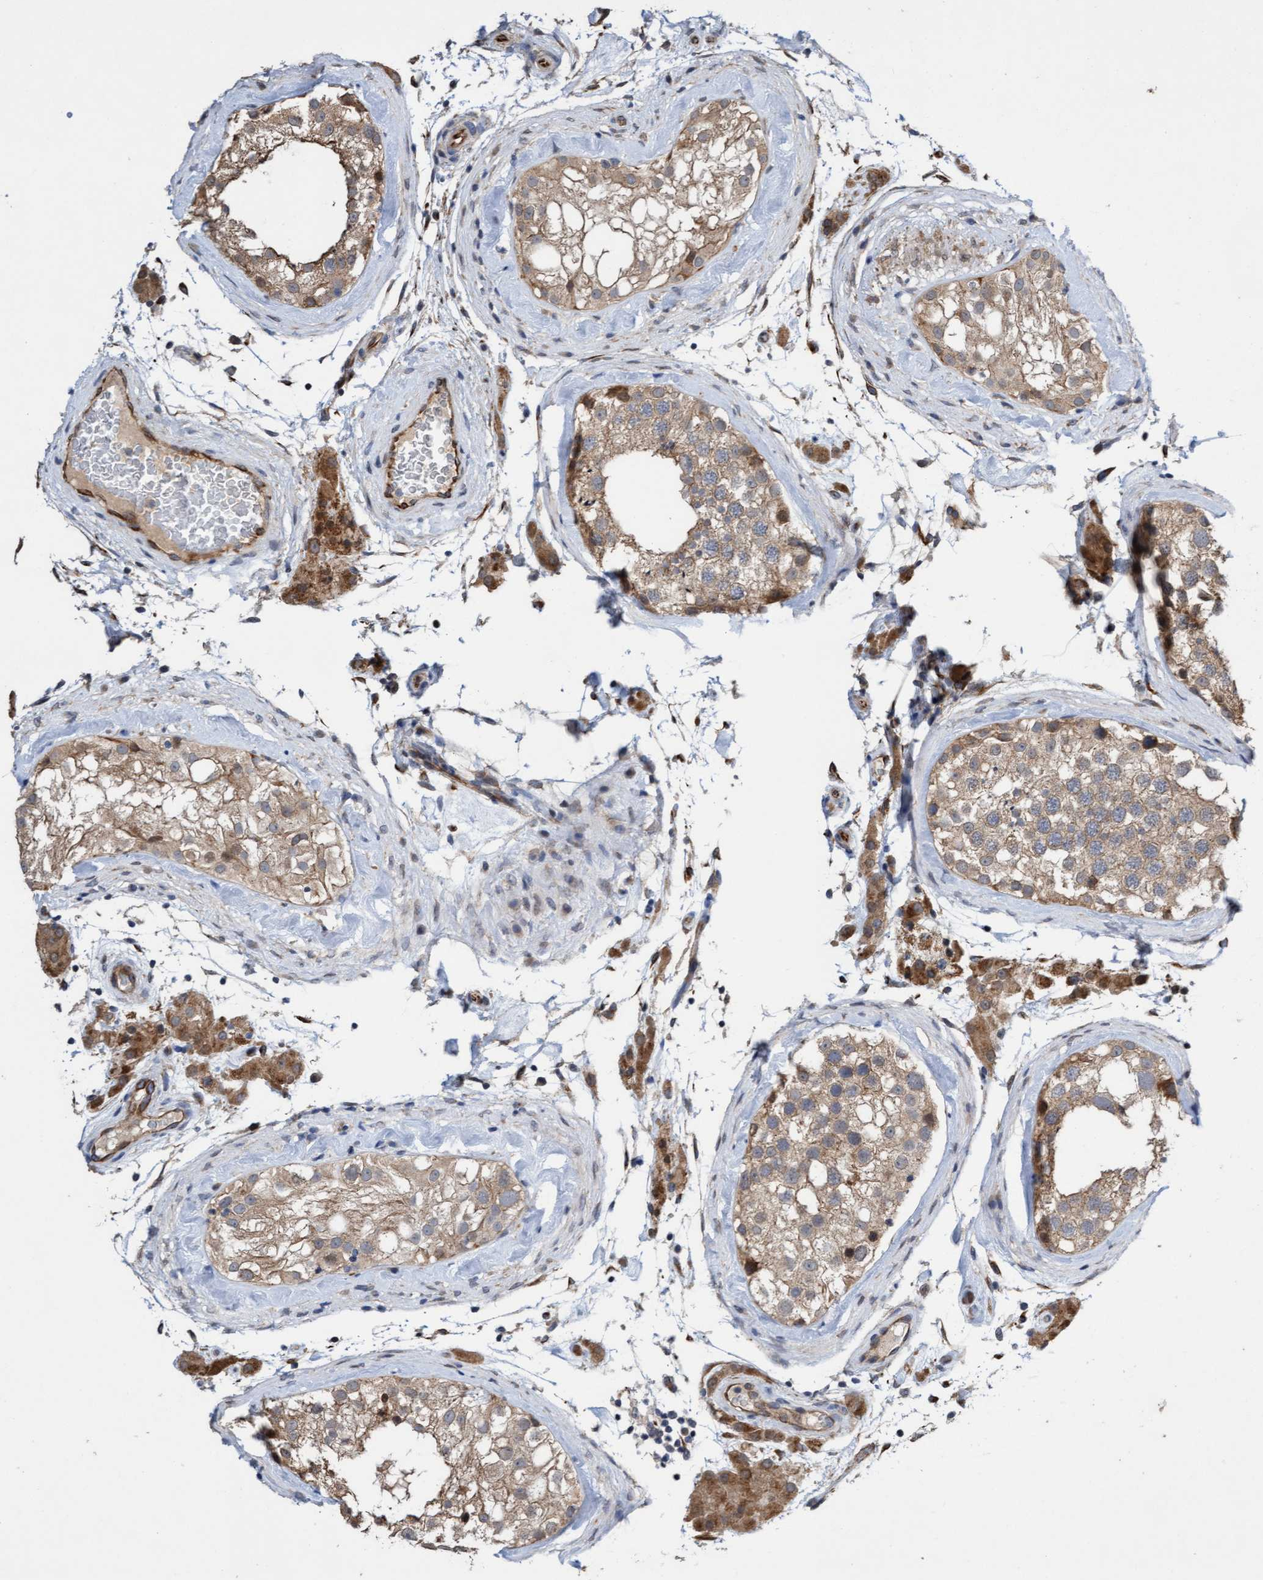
{"staining": {"intensity": "moderate", "quantity": ">75%", "location": "cytoplasmic/membranous"}, "tissue": "testis", "cell_type": "Cells in seminiferous ducts", "image_type": "normal", "snomed": [{"axis": "morphology", "description": "Normal tissue, NOS"}, {"axis": "topography", "description": "Testis"}], "caption": "Benign testis shows moderate cytoplasmic/membranous staining in about >75% of cells in seminiferous ducts Nuclei are stained in blue..", "gene": "ITFG1", "patient": {"sex": "male", "age": 46}}